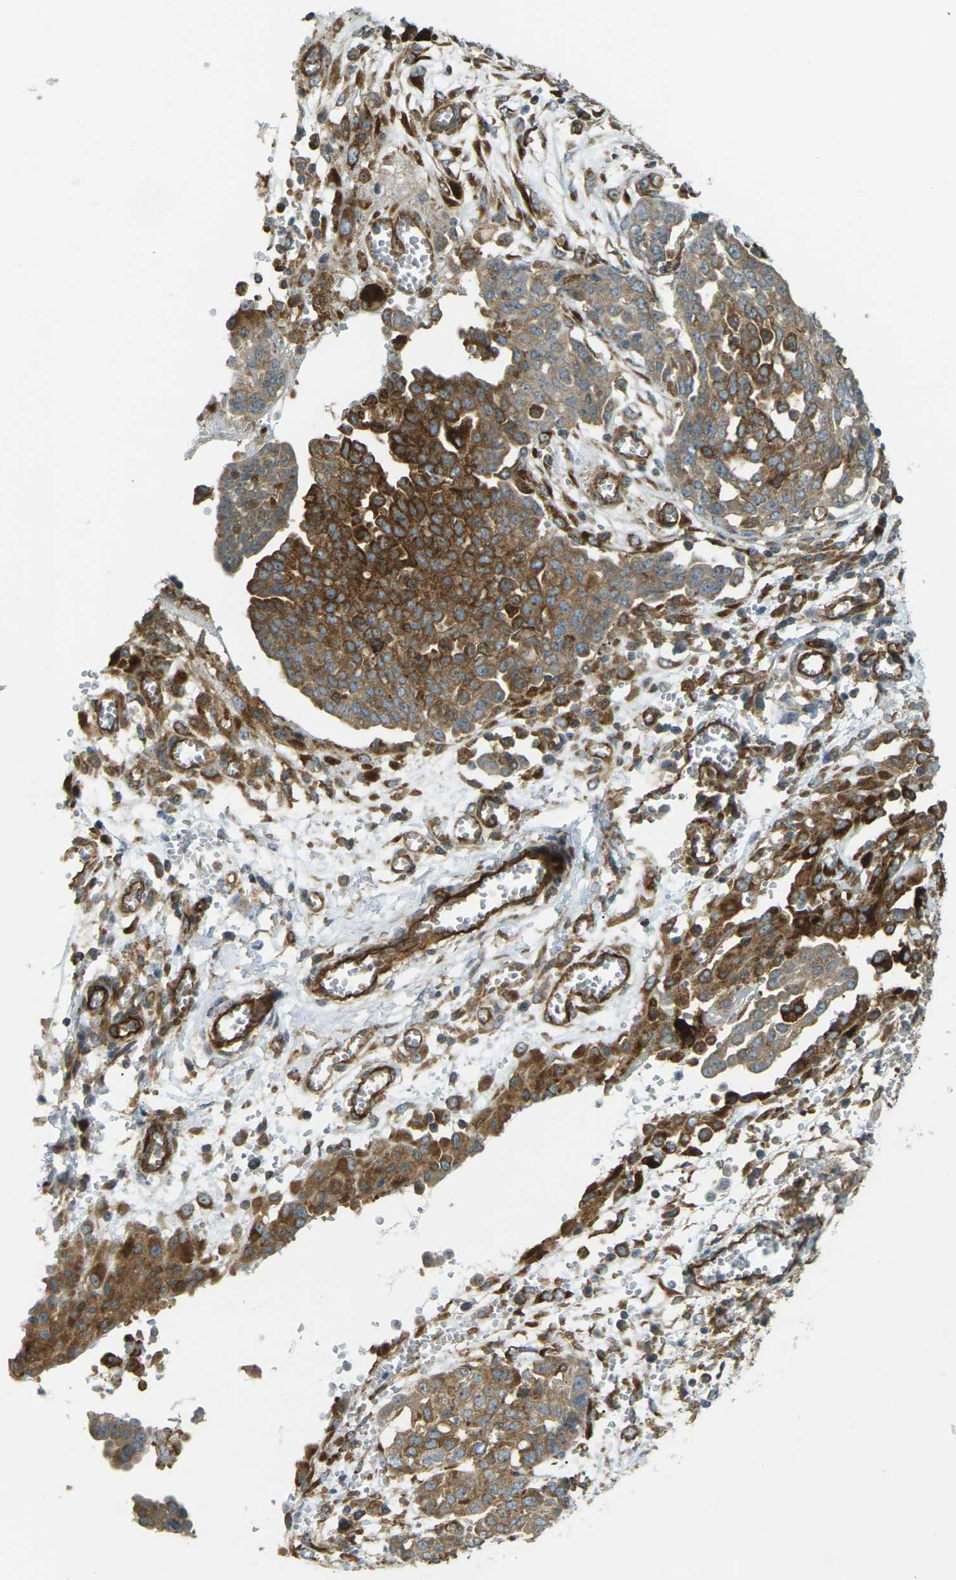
{"staining": {"intensity": "moderate", "quantity": ">75%", "location": "cytoplasmic/membranous"}, "tissue": "ovarian cancer", "cell_type": "Tumor cells", "image_type": "cancer", "snomed": [{"axis": "morphology", "description": "Cystadenocarcinoma, serous, NOS"}, {"axis": "topography", "description": "Soft tissue"}, {"axis": "topography", "description": "Ovary"}], "caption": "Tumor cells reveal medium levels of moderate cytoplasmic/membranous staining in about >75% of cells in ovarian cancer.", "gene": "S1PR1", "patient": {"sex": "female", "age": 57}}